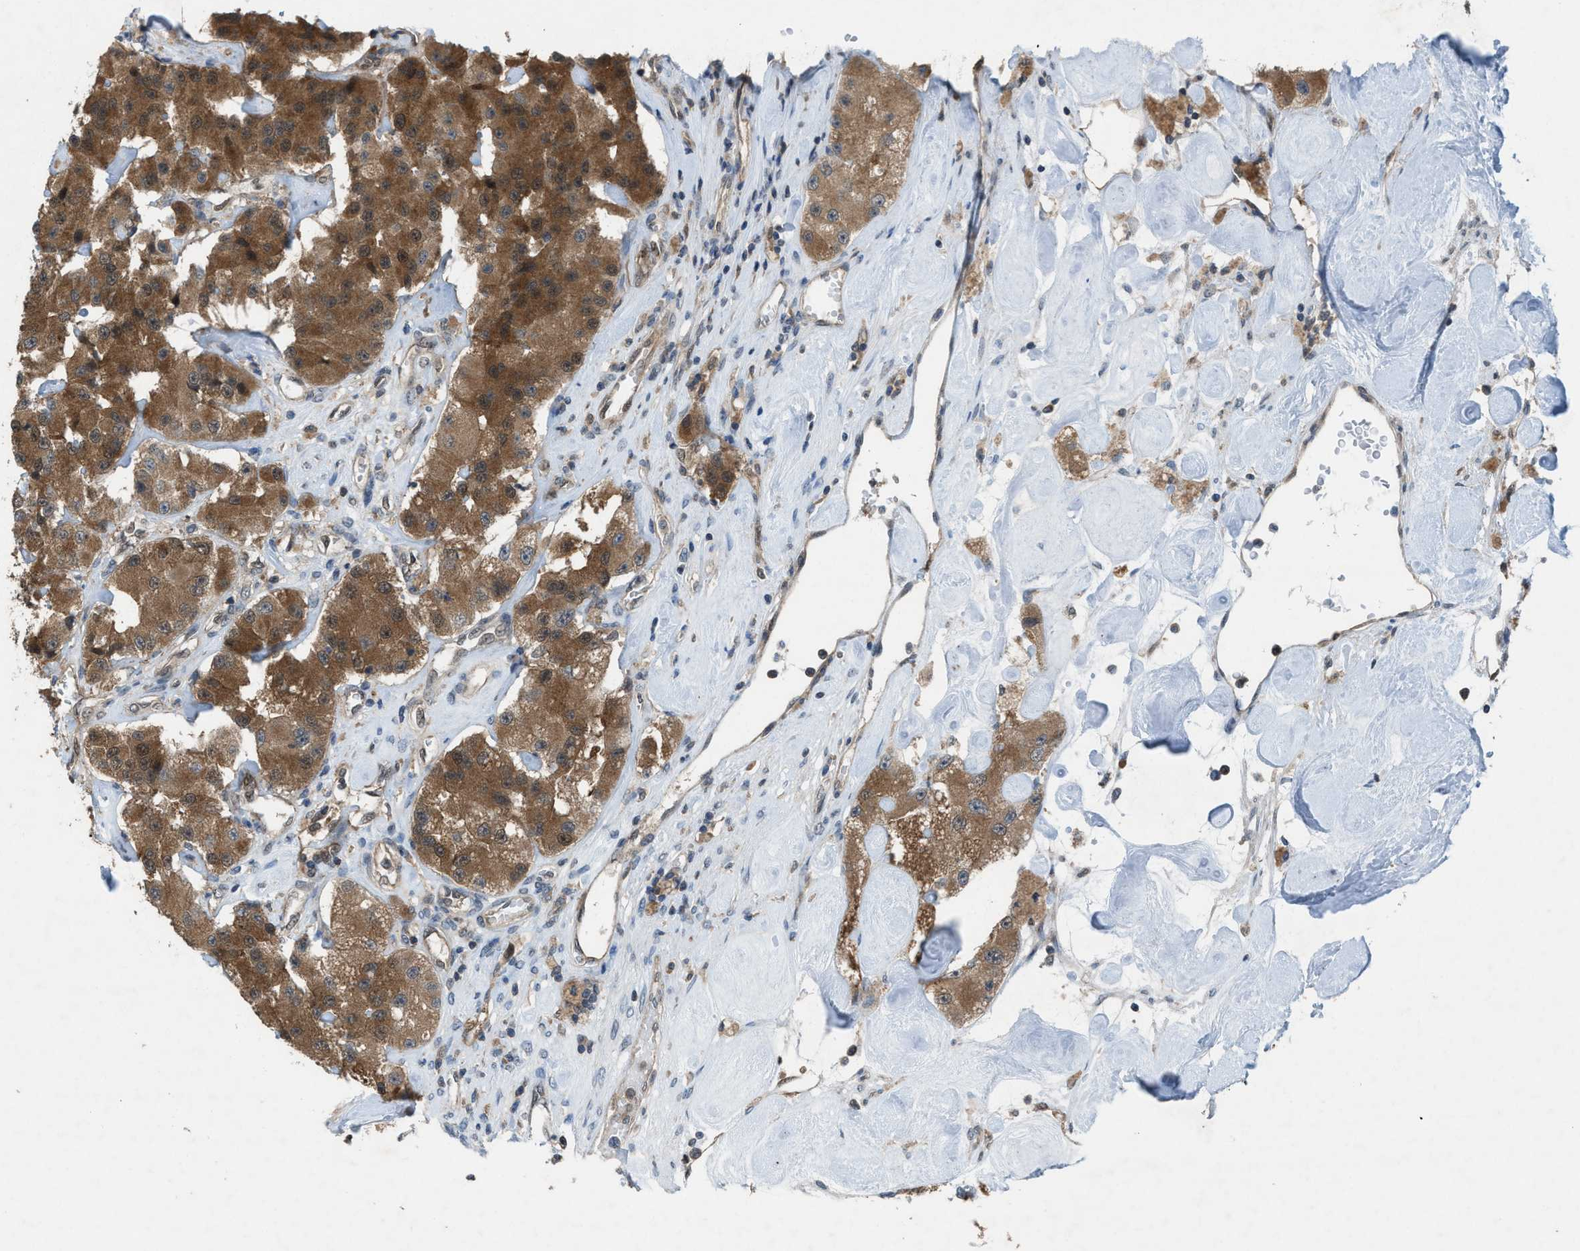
{"staining": {"intensity": "moderate", "quantity": ">75%", "location": "cytoplasmic/membranous,nuclear"}, "tissue": "carcinoid", "cell_type": "Tumor cells", "image_type": "cancer", "snomed": [{"axis": "morphology", "description": "Carcinoid, malignant, NOS"}, {"axis": "topography", "description": "Pancreas"}], "caption": "Human carcinoid stained with a brown dye shows moderate cytoplasmic/membranous and nuclear positive positivity in about >75% of tumor cells.", "gene": "PLAA", "patient": {"sex": "male", "age": 41}}